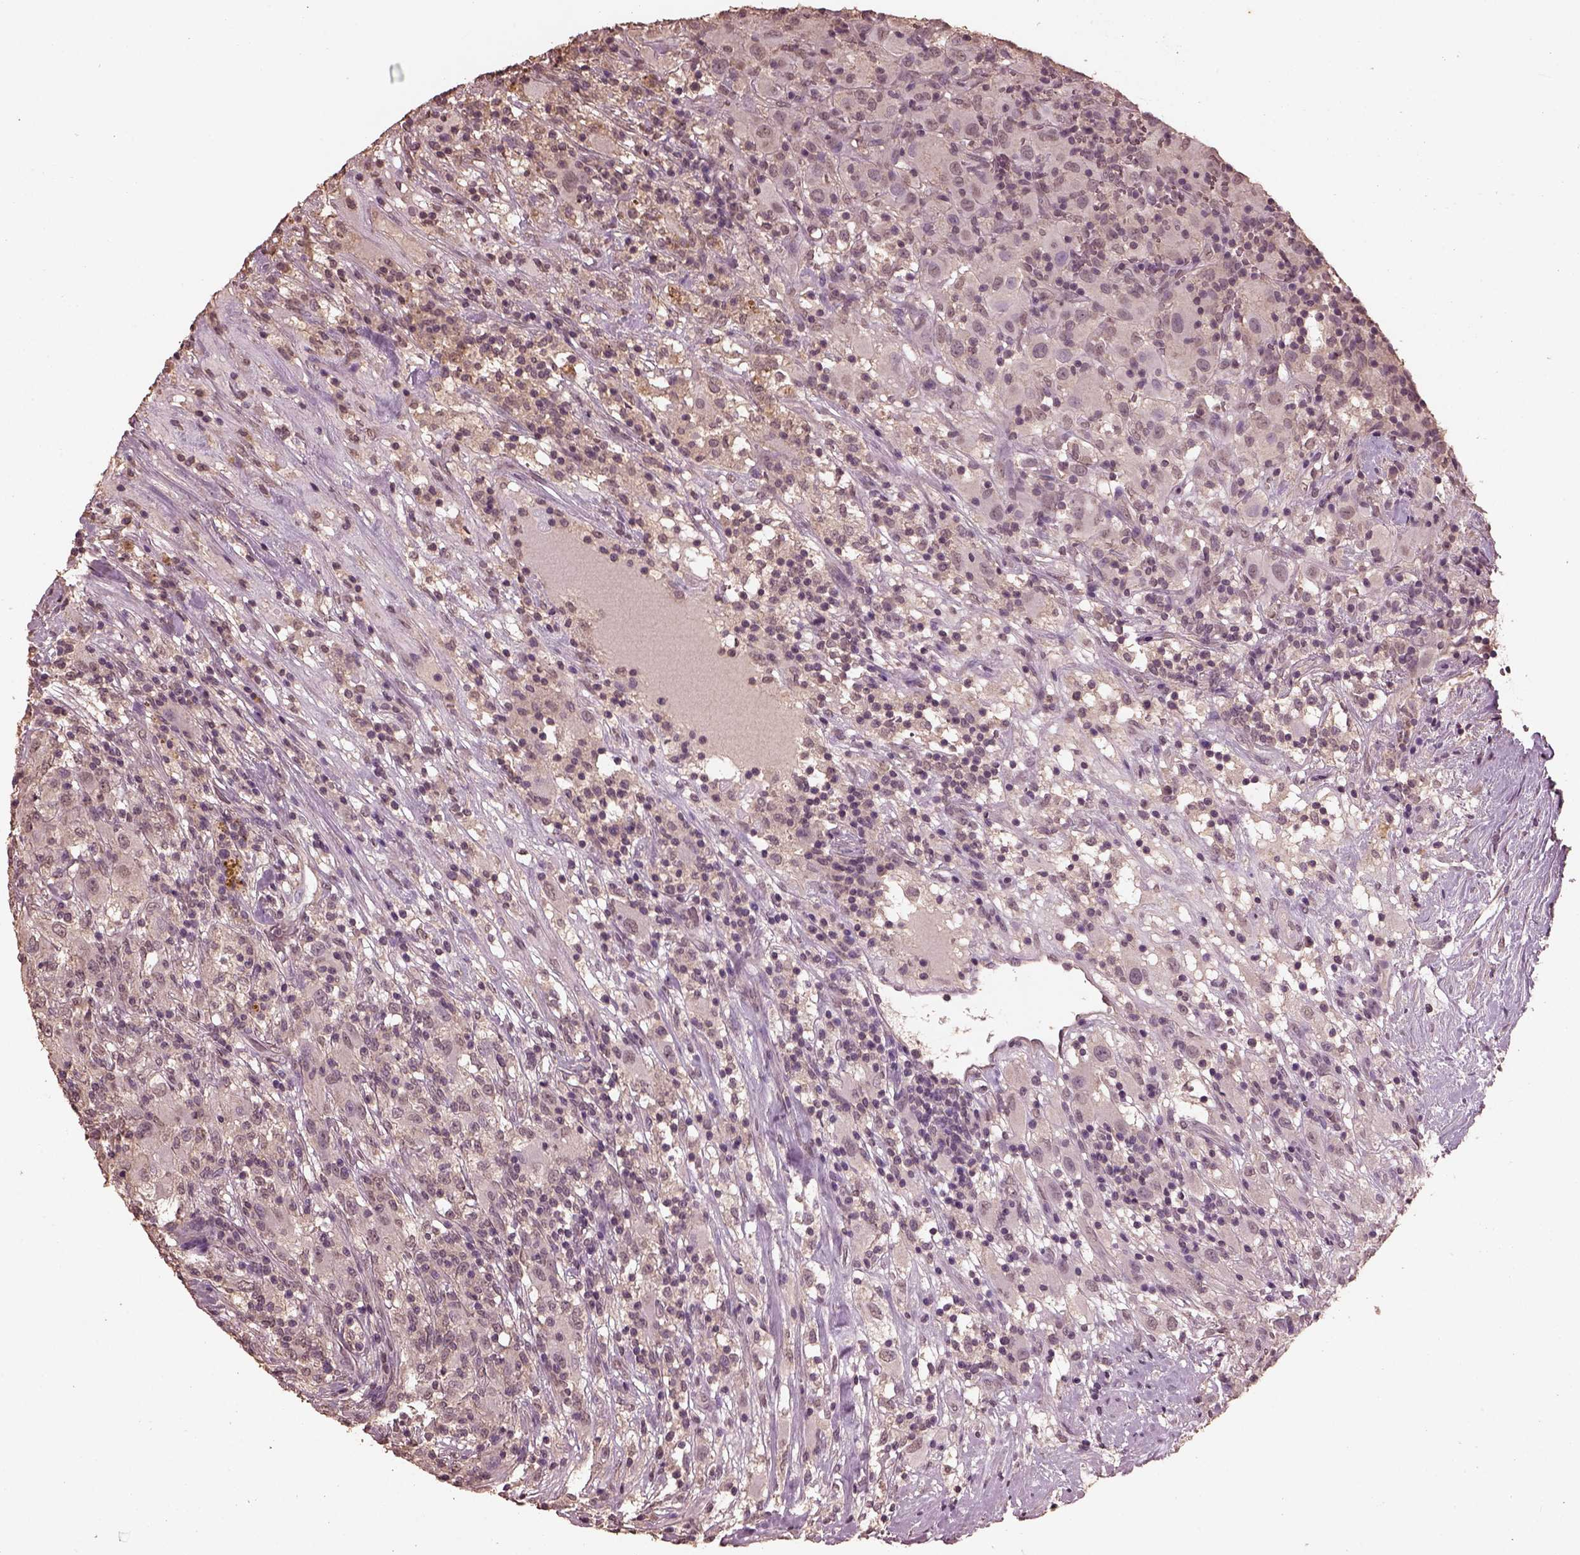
{"staining": {"intensity": "negative", "quantity": "none", "location": "none"}, "tissue": "renal cancer", "cell_type": "Tumor cells", "image_type": "cancer", "snomed": [{"axis": "morphology", "description": "Adenocarcinoma, NOS"}, {"axis": "topography", "description": "Kidney"}], "caption": "Renal cancer stained for a protein using immunohistochemistry (IHC) reveals no positivity tumor cells.", "gene": "CPT1C", "patient": {"sex": "female", "age": 67}}